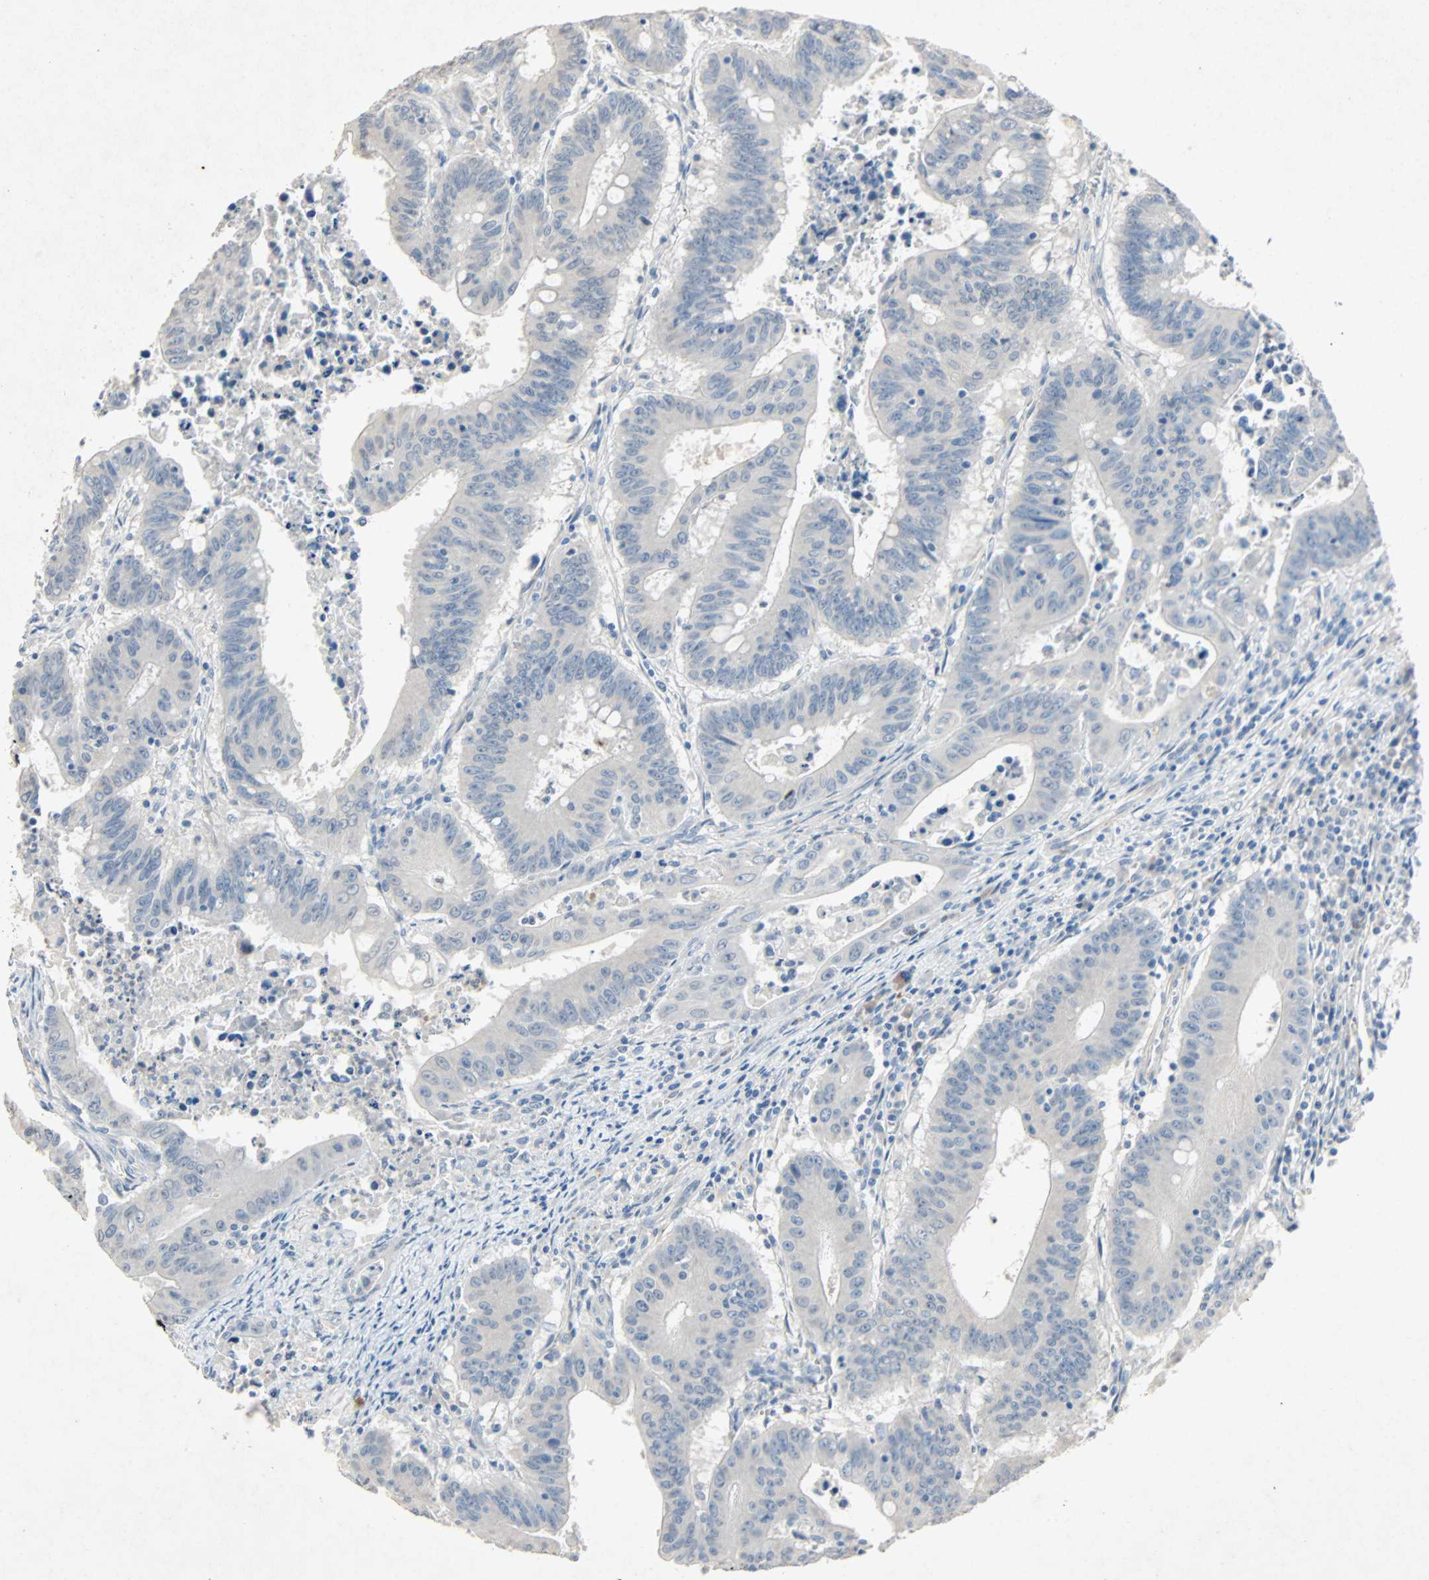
{"staining": {"intensity": "negative", "quantity": "none", "location": "none"}, "tissue": "colorectal cancer", "cell_type": "Tumor cells", "image_type": "cancer", "snomed": [{"axis": "morphology", "description": "Adenocarcinoma, NOS"}, {"axis": "topography", "description": "Colon"}], "caption": "An immunohistochemistry micrograph of adenocarcinoma (colorectal) is shown. There is no staining in tumor cells of adenocarcinoma (colorectal).", "gene": "PCDHB2", "patient": {"sex": "male", "age": 45}}